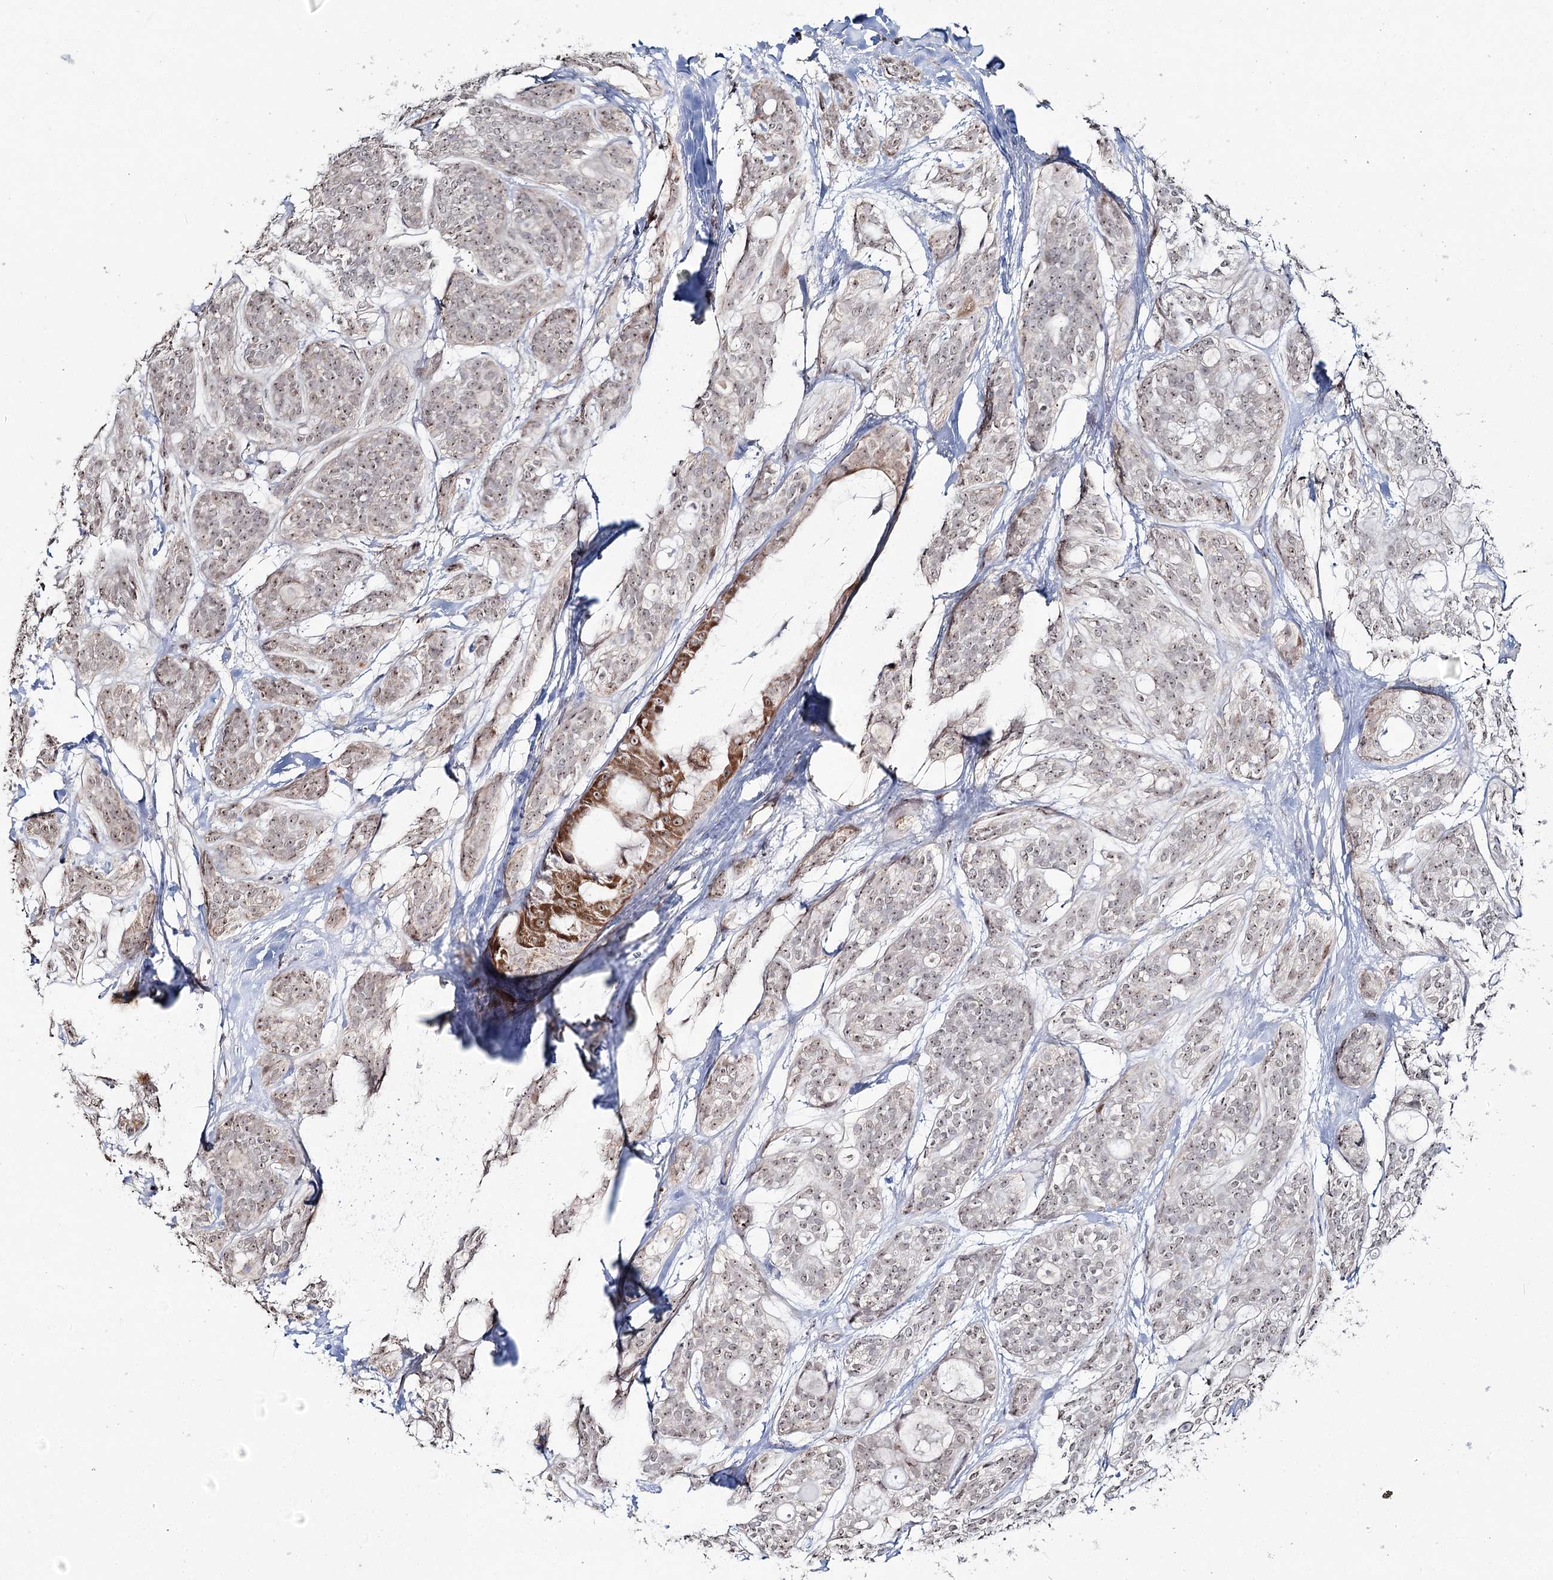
{"staining": {"intensity": "weak", "quantity": ">75%", "location": "nuclear"}, "tissue": "head and neck cancer", "cell_type": "Tumor cells", "image_type": "cancer", "snomed": [{"axis": "morphology", "description": "Adenocarcinoma, NOS"}, {"axis": "topography", "description": "Head-Neck"}], "caption": "About >75% of tumor cells in human adenocarcinoma (head and neck) show weak nuclear protein positivity as visualized by brown immunohistochemical staining.", "gene": "ATAD1", "patient": {"sex": "male", "age": 66}}